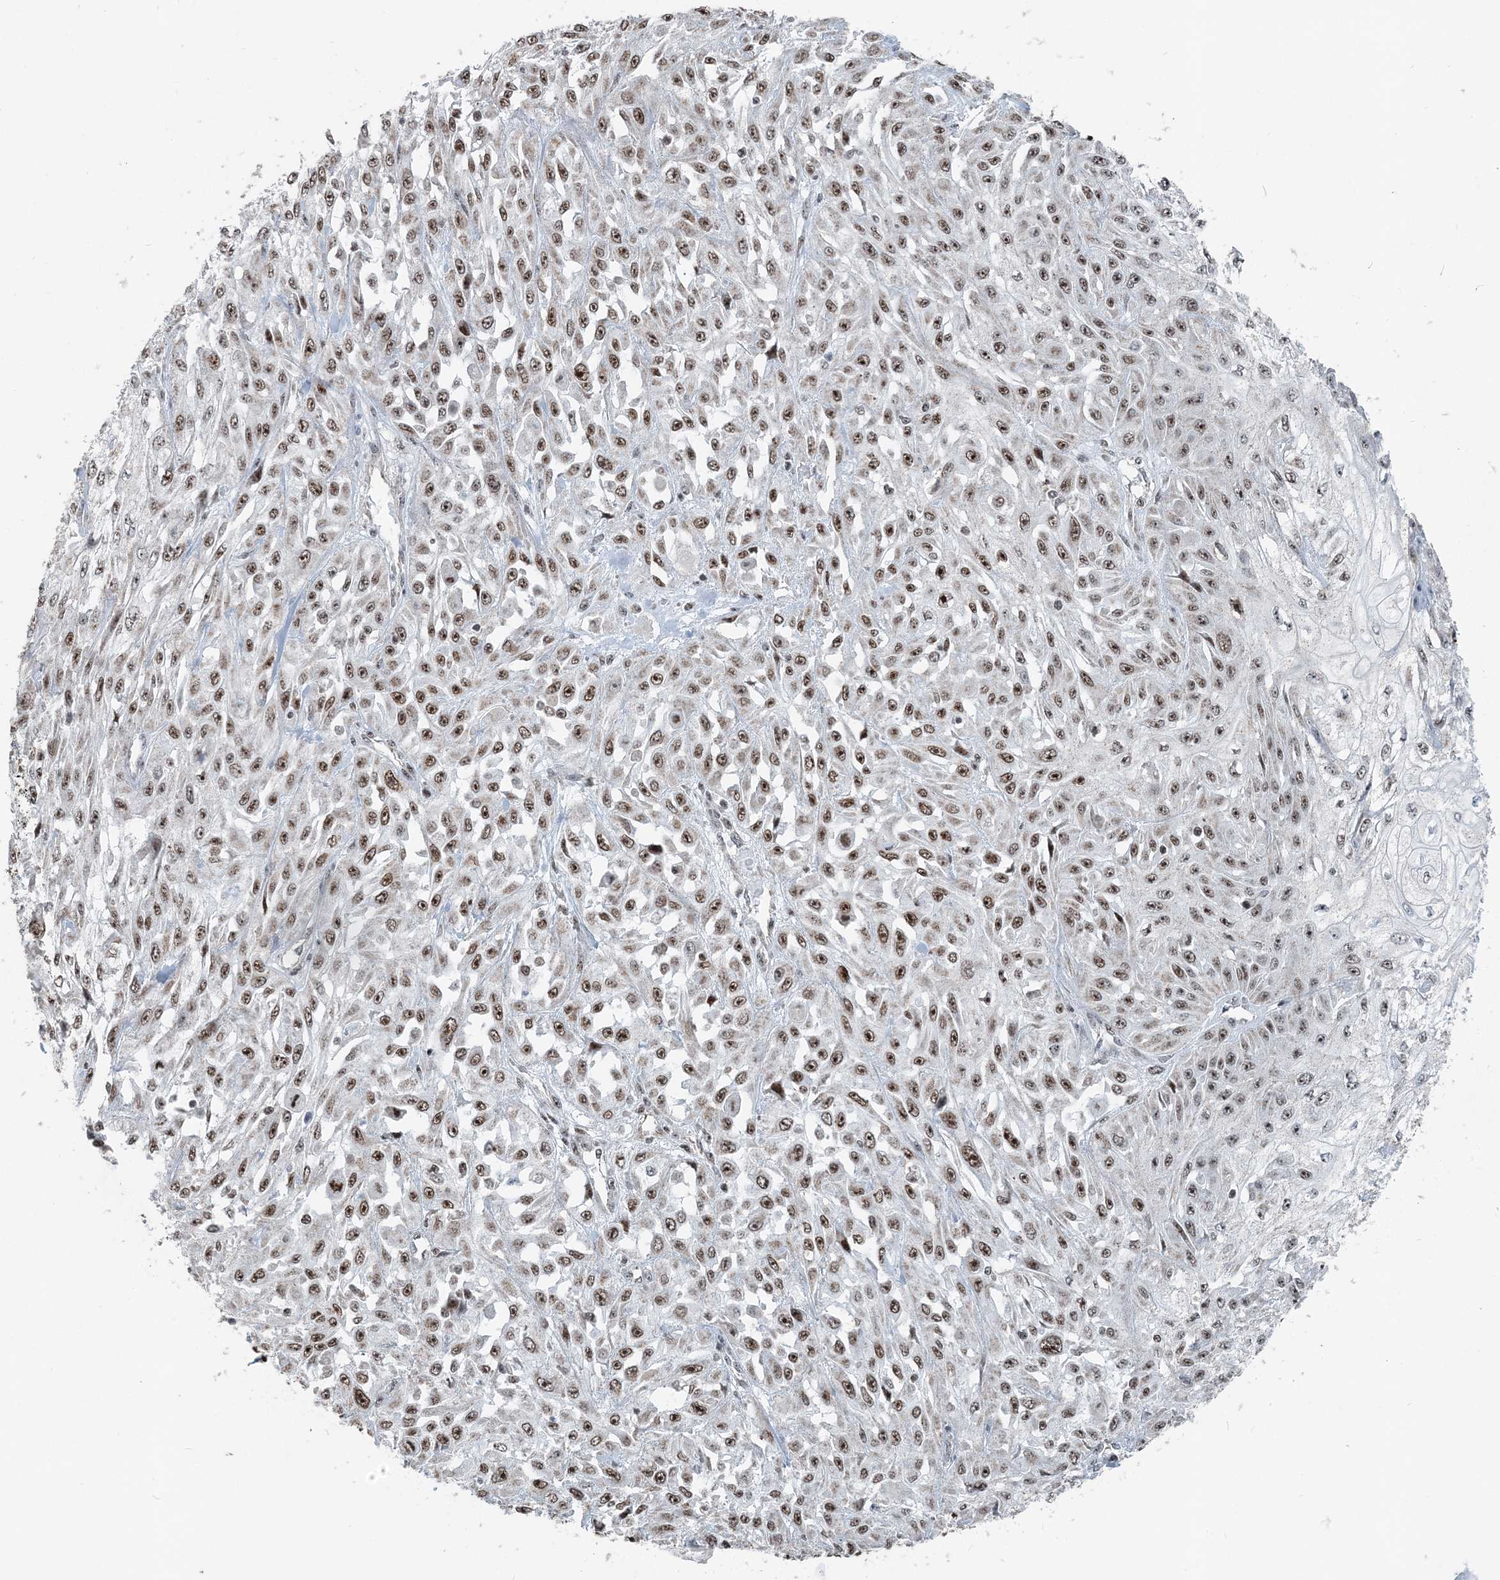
{"staining": {"intensity": "moderate", "quantity": ">75%", "location": "nuclear"}, "tissue": "skin cancer", "cell_type": "Tumor cells", "image_type": "cancer", "snomed": [{"axis": "morphology", "description": "Squamous cell carcinoma, NOS"}, {"axis": "morphology", "description": "Squamous cell carcinoma, metastatic, NOS"}, {"axis": "topography", "description": "Skin"}, {"axis": "topography", "description": "Lymph node"}], "caption": "Human squamous cell carcinoma (skin) stained with a brown dye shows moderate nuclear positive staining in about >75% of tumor cells.", "gene": "SUCLG1", "patient": {"sex": "male", "age": 75}}